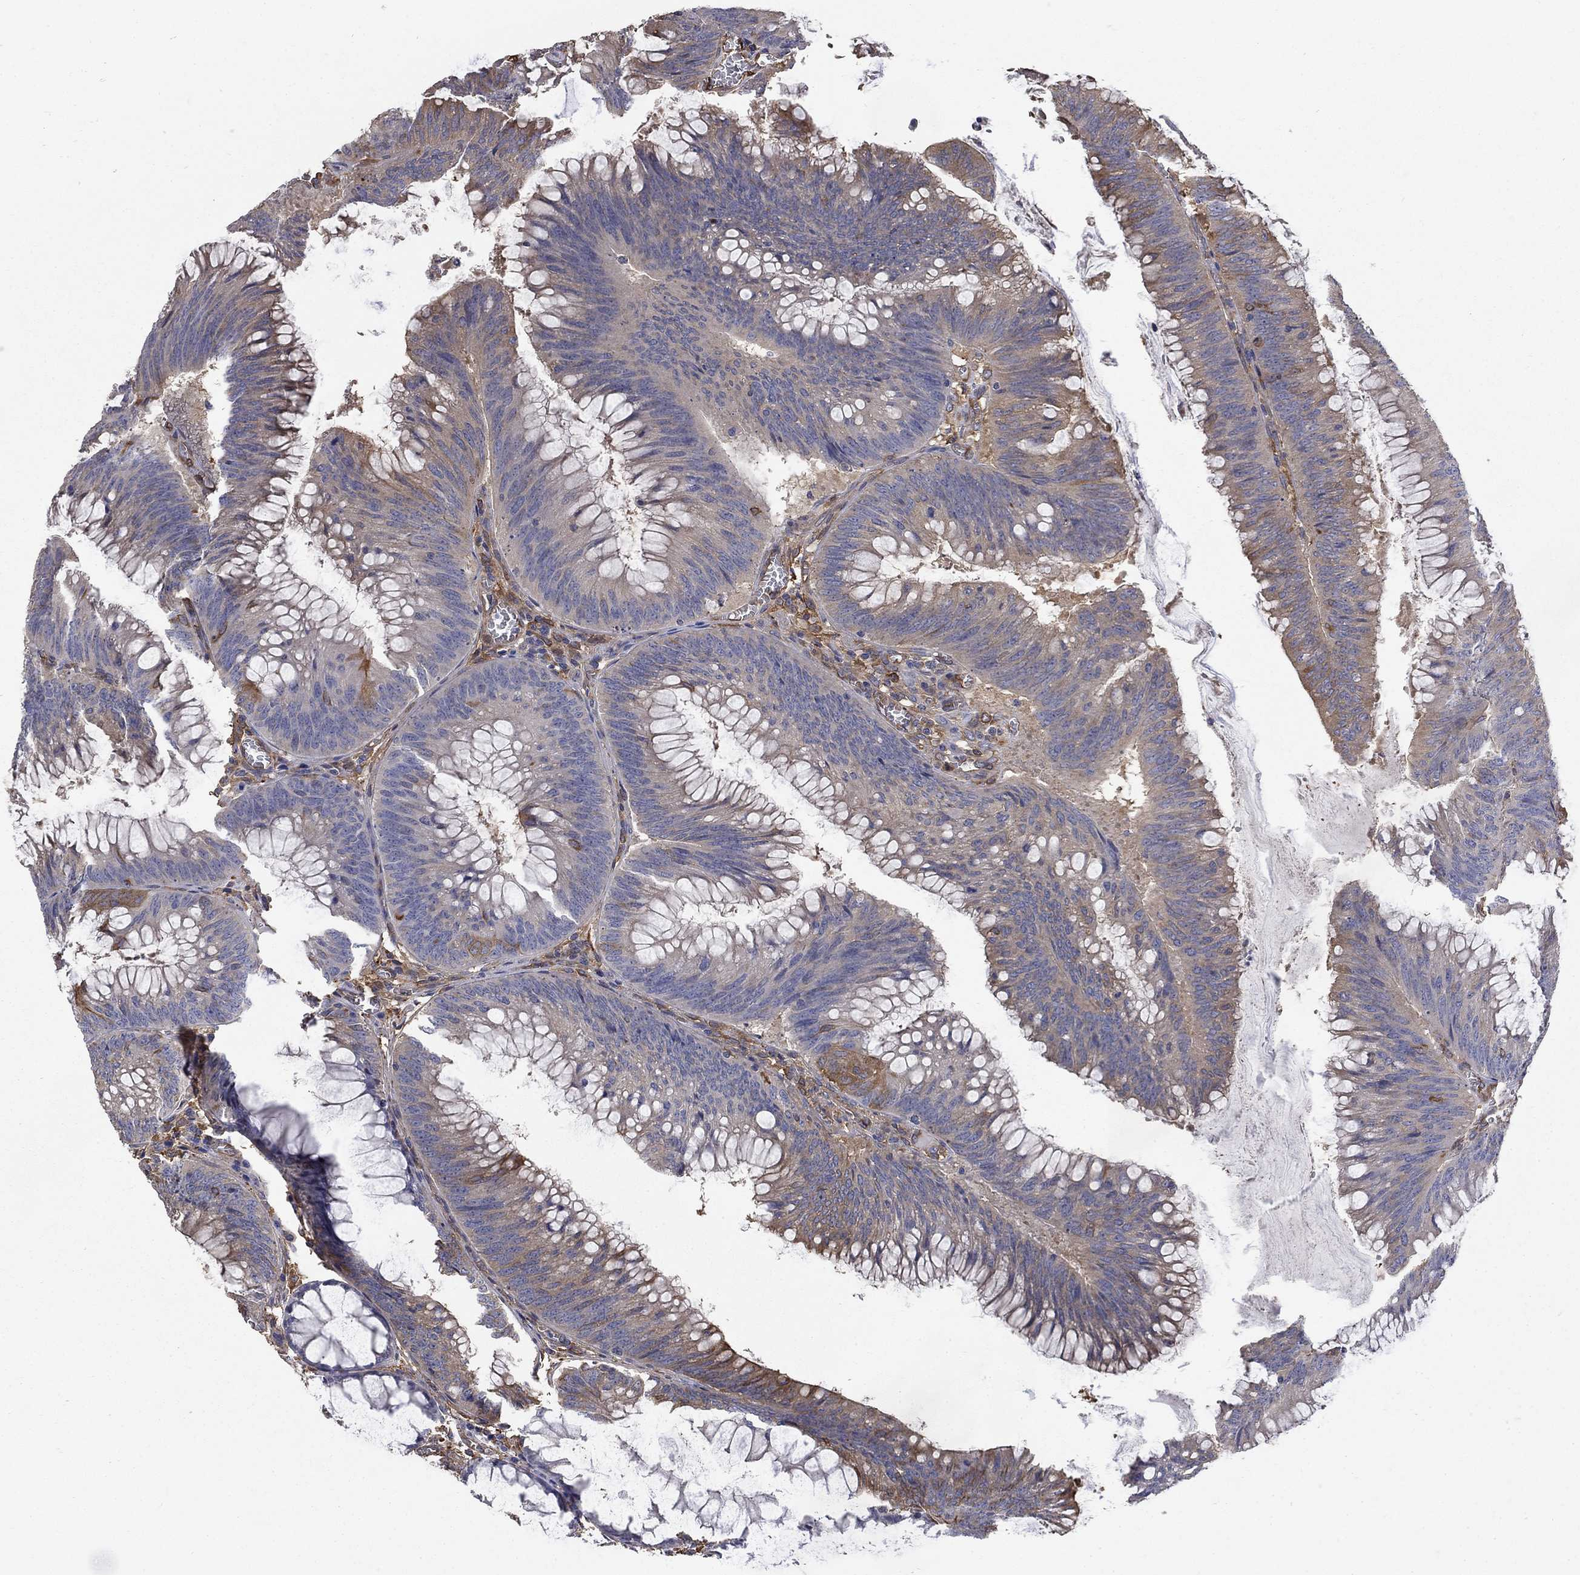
{"staining": {"intensity": "moderate", "quantity": "<25%", "location": "cytoplasmic/membranous"}, "tissue": "colorectal cancer", "cell_type": "Tumor cells", "image_type": "cancer", "snomed": [{"axis": "morphology", "description": "Adenocarcinoma, NOS"}, {"axis": "topography", "description": "Rectum"}], "caption": "This is an image of IHC staining of colorectal cancer (adenocarcinoma), which shows moderate expression in the cytoplasmic/membranous of tumor cells.", "gene": "DPYSL2", "patient": {"sex": "female", "age": 72}}